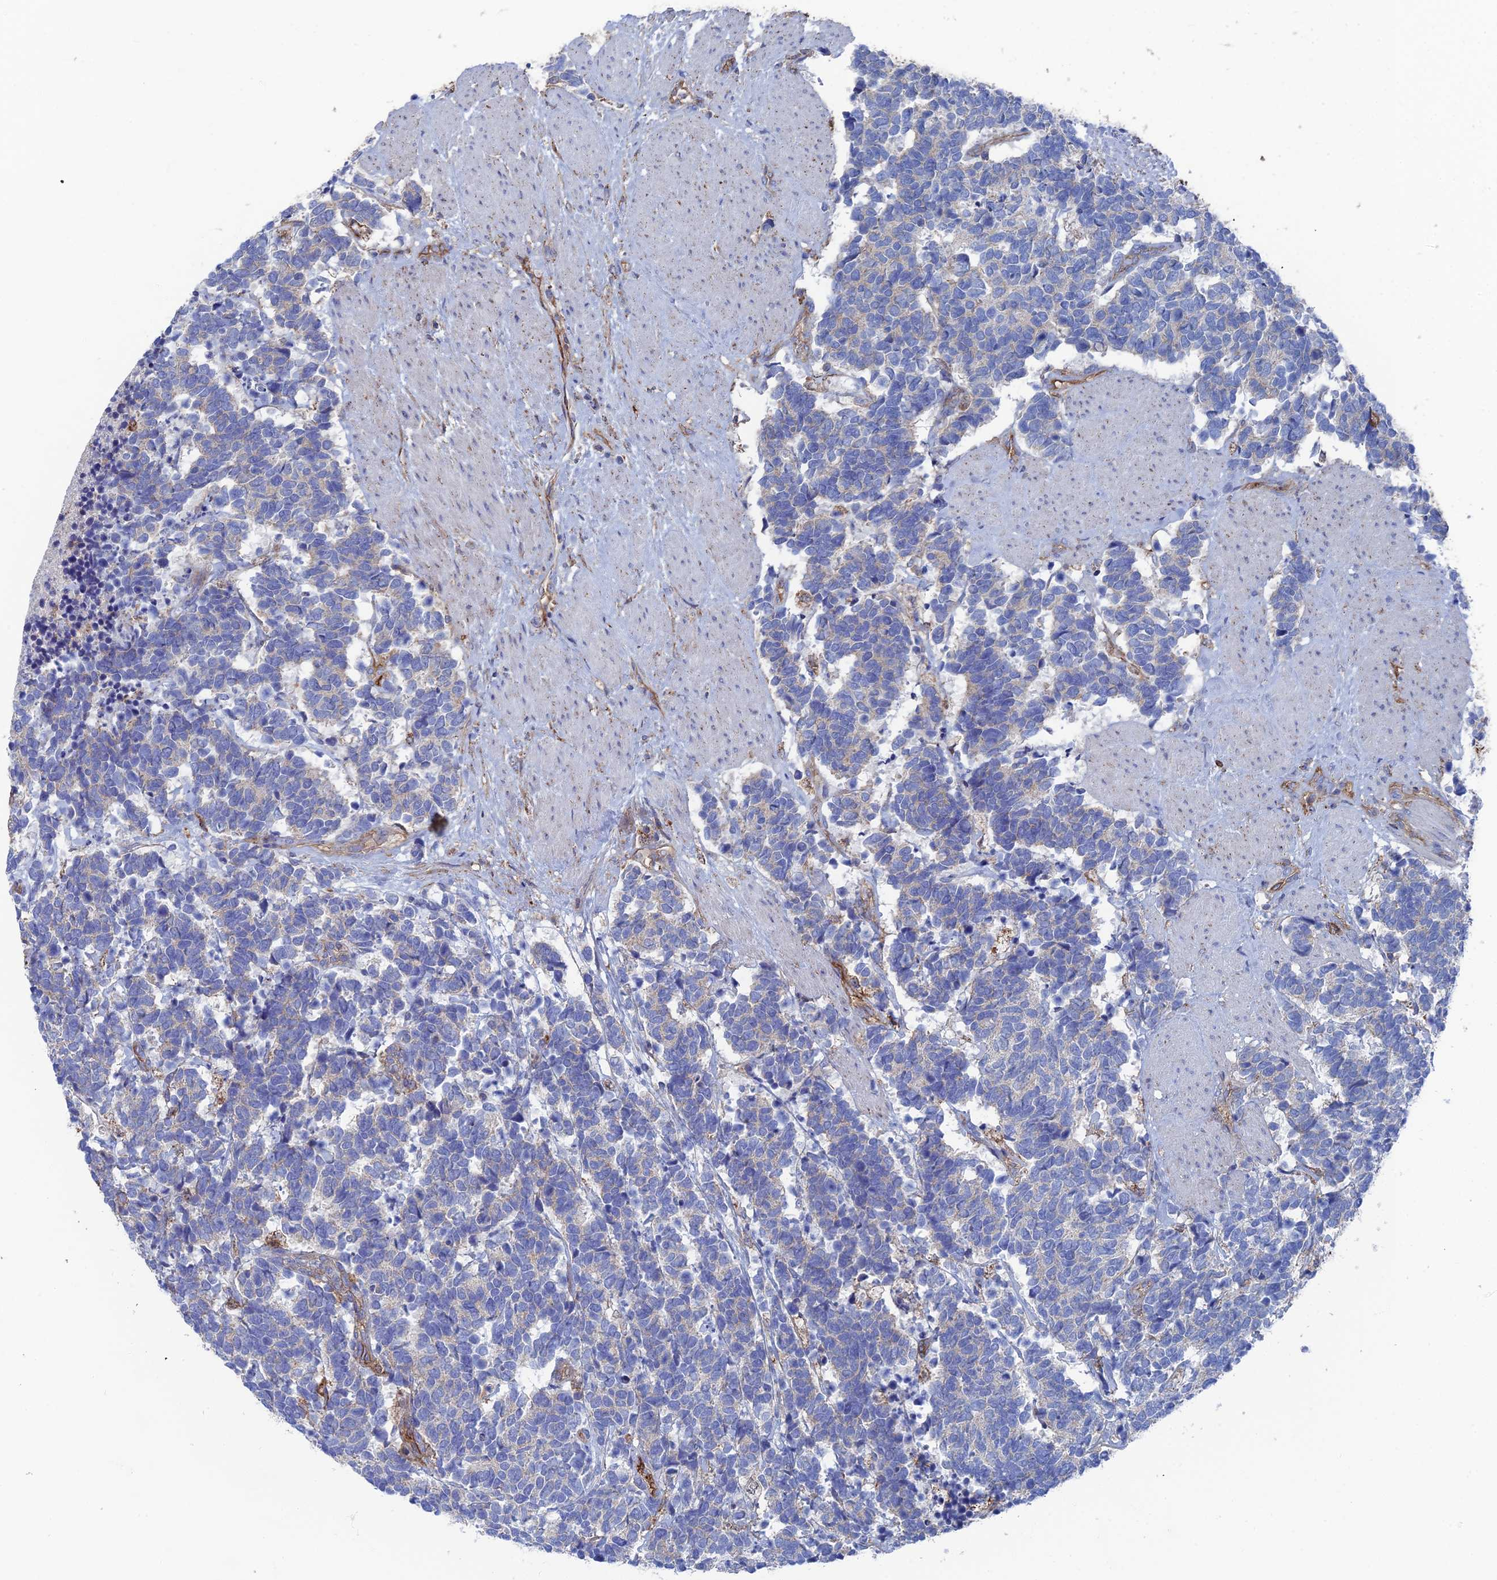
{"staining": {"intensity": "negative", "quantity": "none", "location": "none"}, "tissue": "carcinoid", "cell_type": "Tumor cells", "image_type": "cancer", "snomed": [{"axis": "morphology", "description": "Carcinoma, NOS"}, {"axis": "morphology", "description": "Carcinoid, malignant, NOS"}, {"axis": "topography", "description": "Prostate"}], "caption": "Protein analysis of carcinoid displays no significant staining in tumor cells. (DAB immunohistochemistry, high magnification).", "gene": "SNX11", "patient": {"sex": "male", "age": 57}}